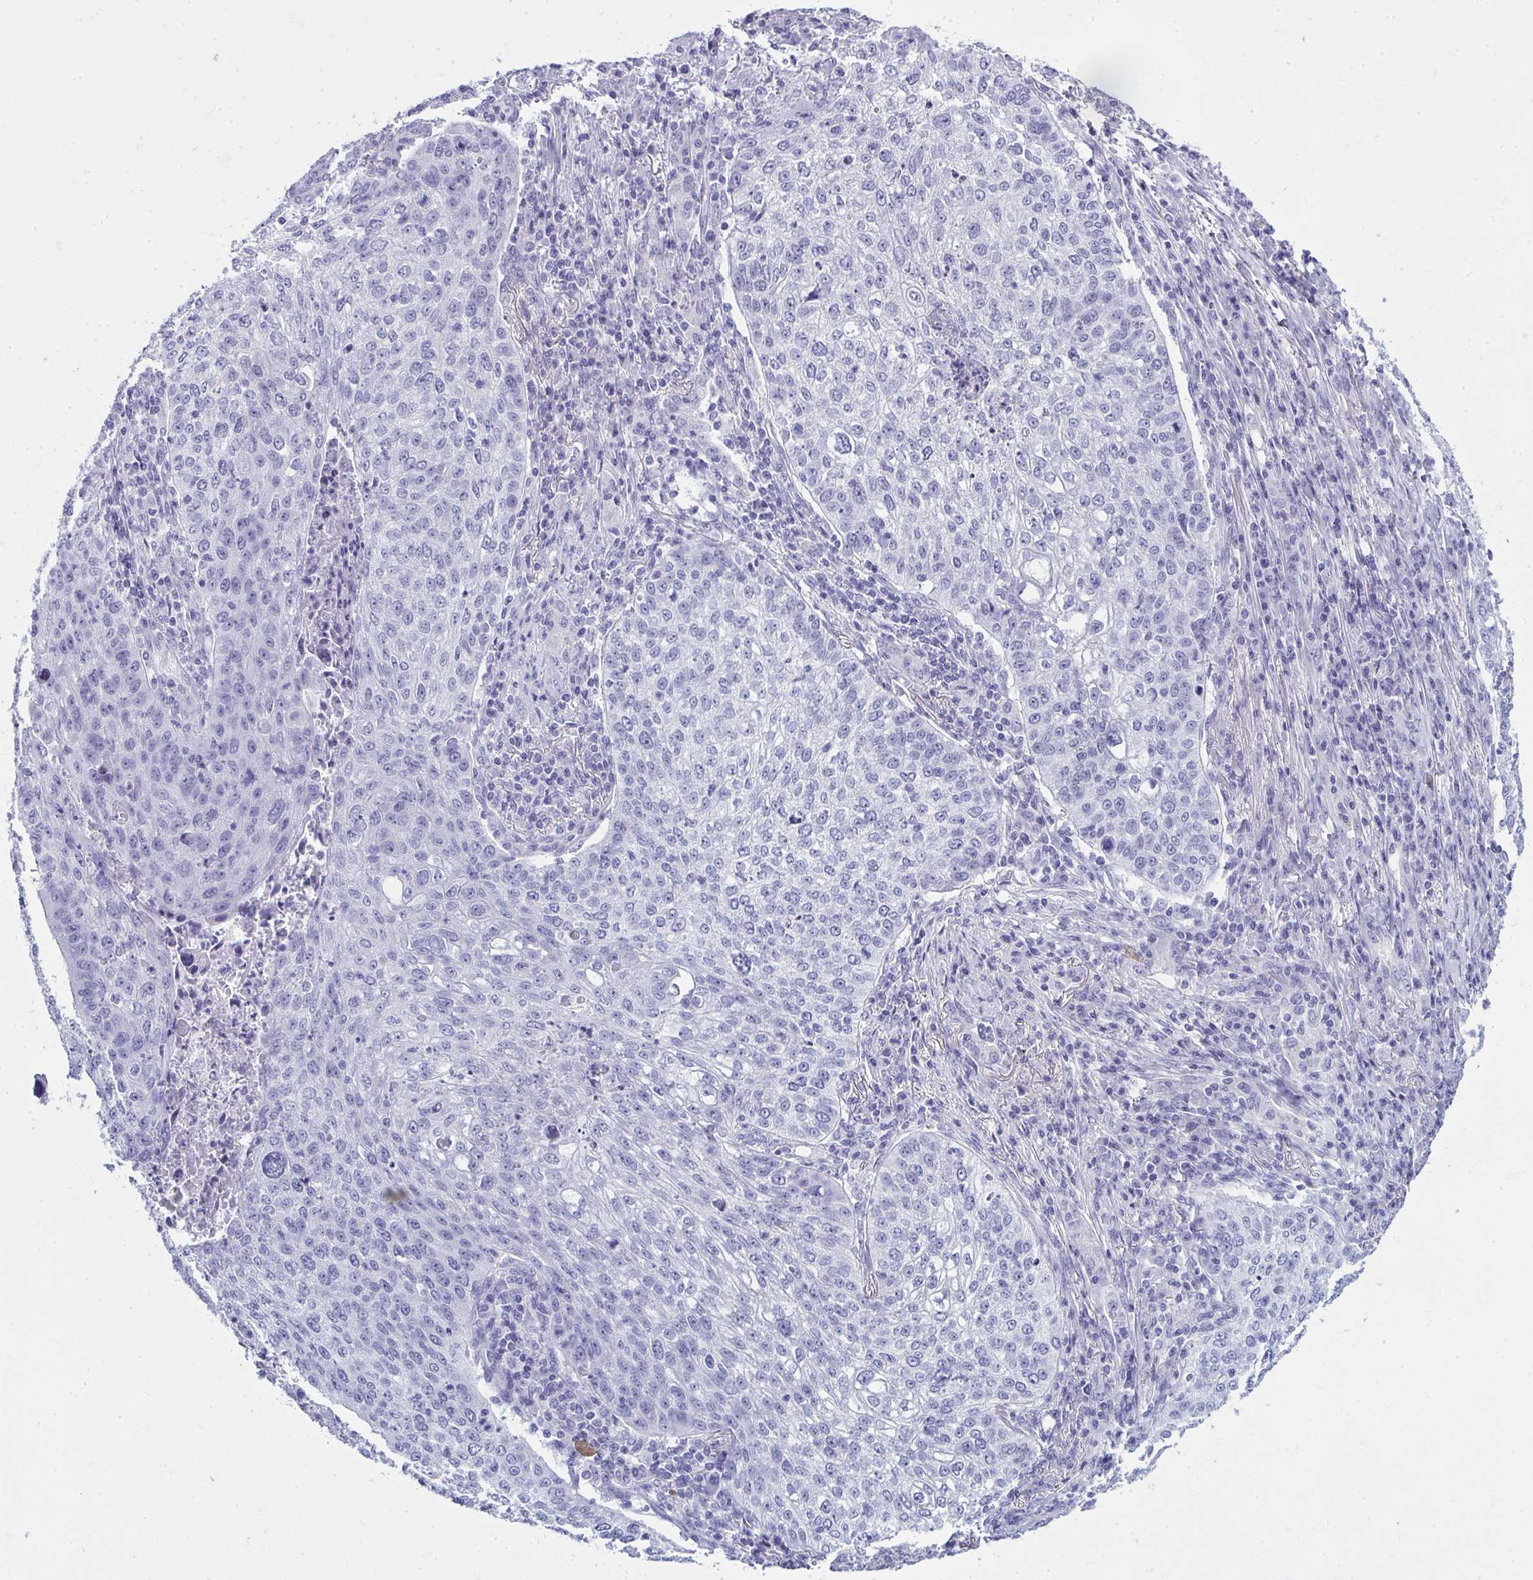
{"staining": {"intensity": "negative", "quantity": "none", "location": "none"}, "tissue": "lung cancer", "cell_type": "Tumor cells", "image_type": "cancer", "snomed": [{"axis": "morphology", "description": "Squamous cell carcinoma, NOS"}, {"axis": "topography", "description": "Lung"}], "caption": "IHC of lung squamous cell carcinoma reveals no positivity in tumor cells.", "gene": "QDPR", "patient": {"sex": "male", "age": 63}}